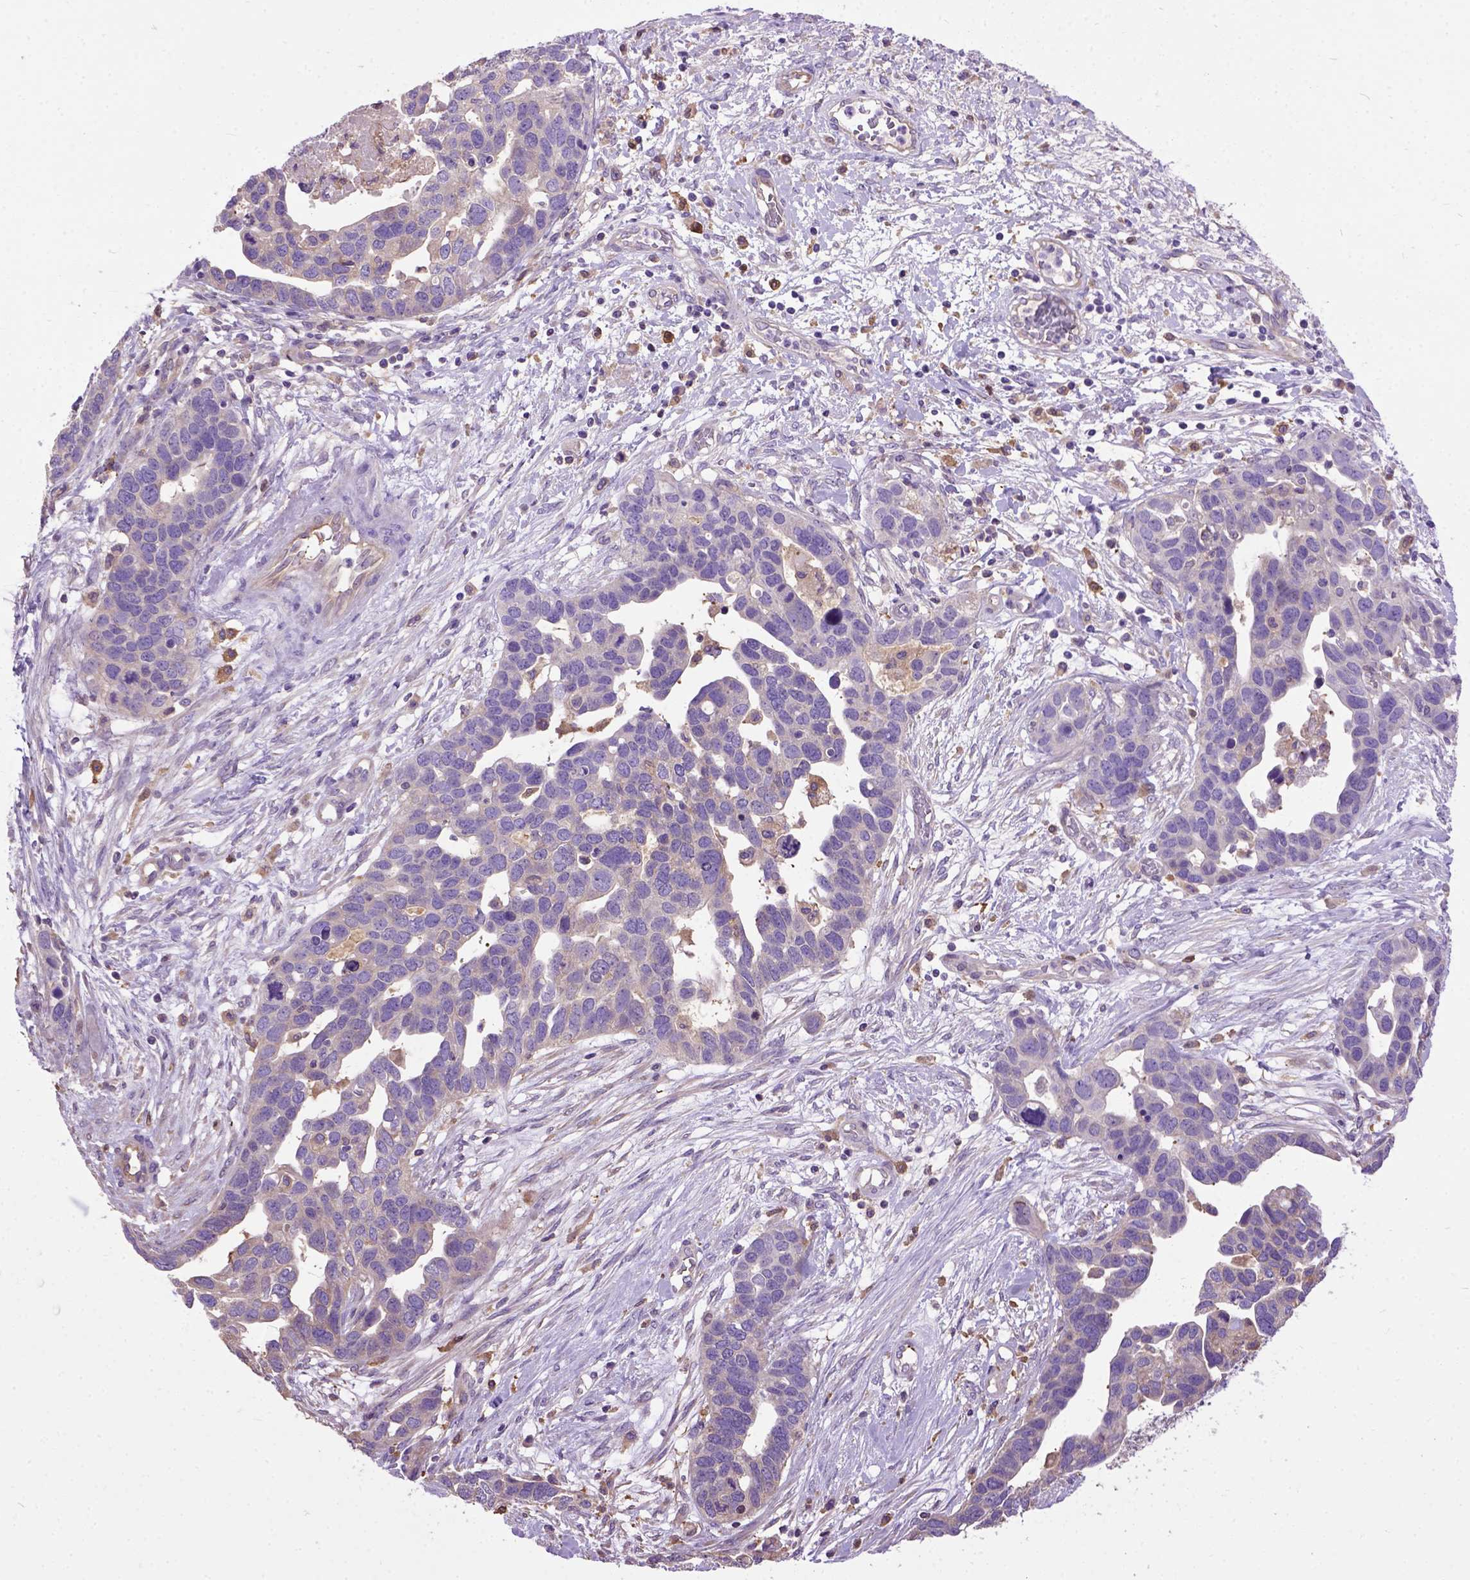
{"staining": {"intensity": "negative", "quantity": "none", "location": "none"}, "tissue": "ovarian cancer", "cell_type": "Tumor cells", "image_type": "cancer", "snomed": [{"axis": "morphology", "description": "Cystadenocarcinoma, serous, NOS"}, {"axis": "topography", "description": "Ovary"}], "caption": "IHC photomicrograph of human ovarian cancer (serous cystadenocarcinoma) stained for a protein (brown), which exhibits no expression in tumor cells.", "gene": "SEMA4F", "patient": {"sex": "female", "age": 54}}